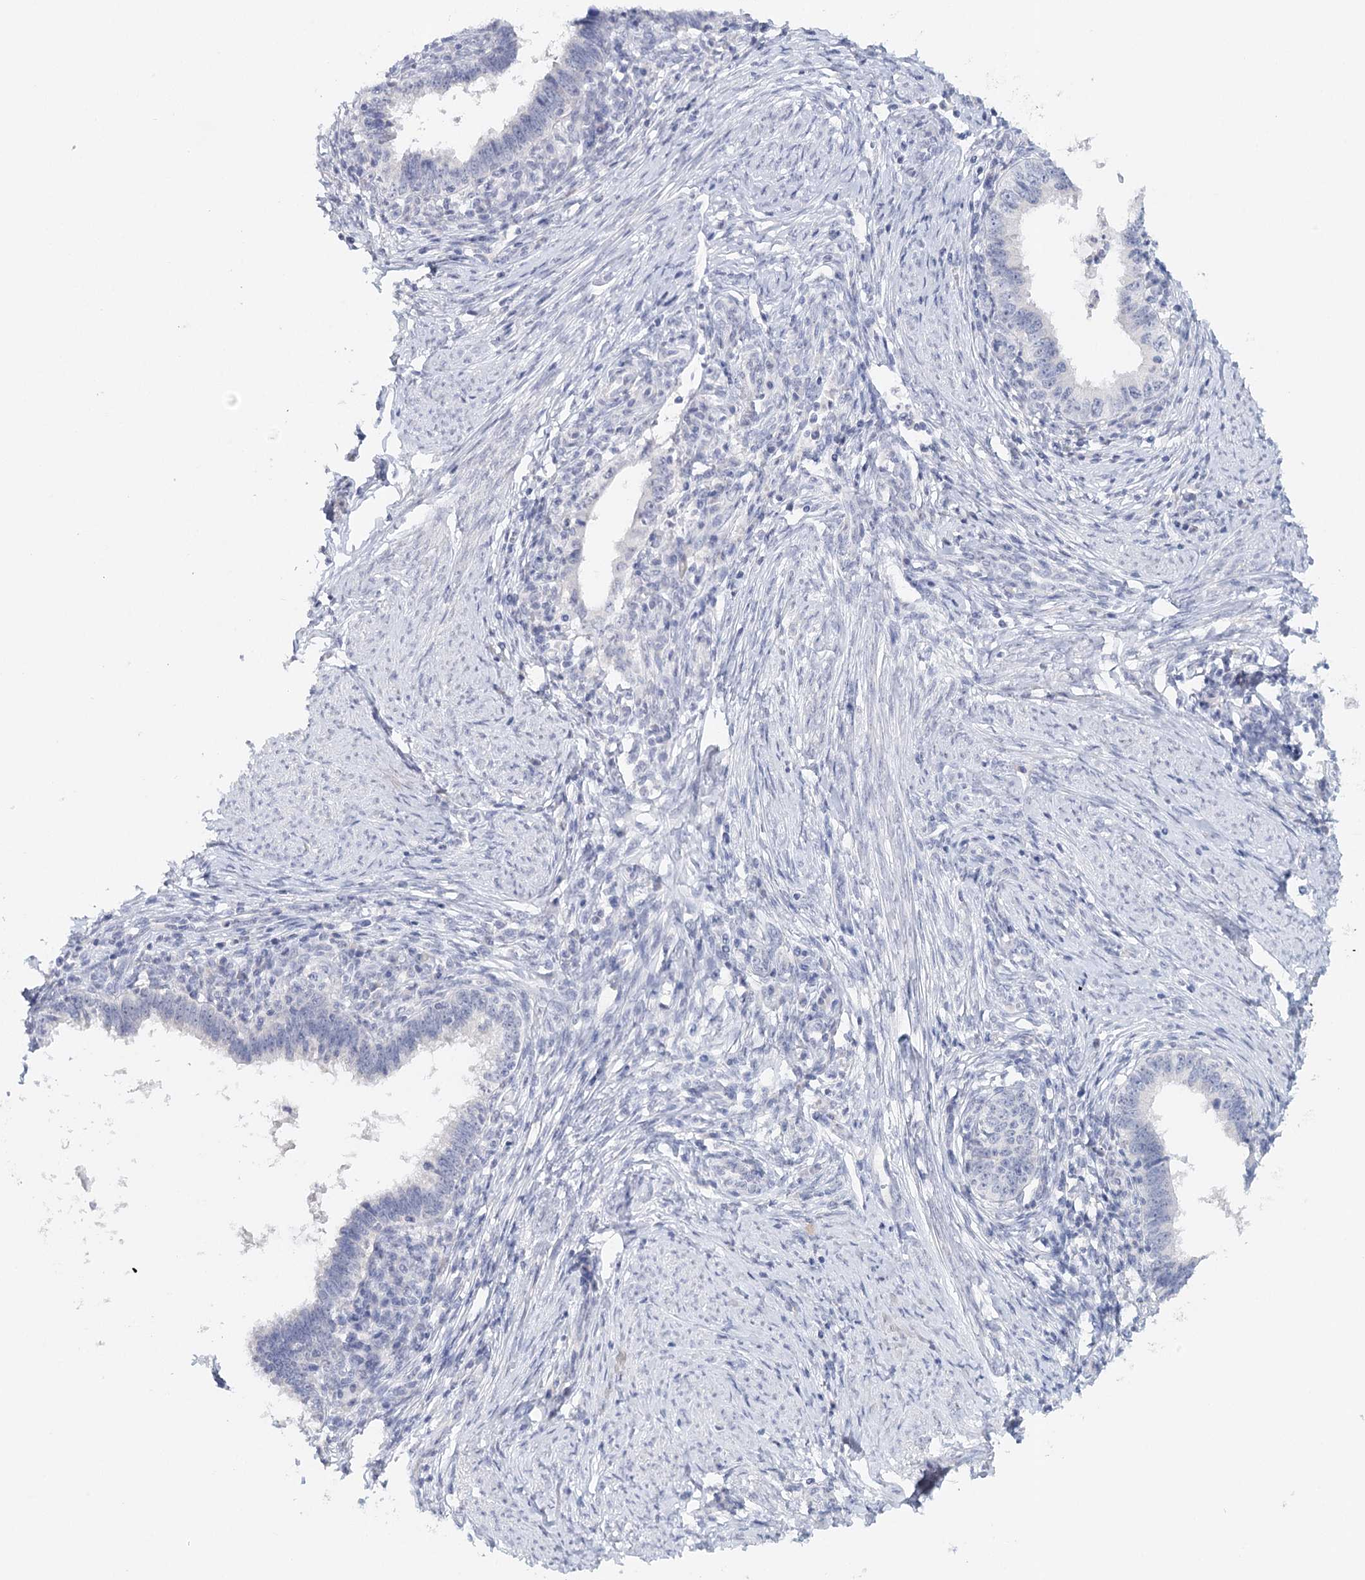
{"staining": {"intensity": "negative", "quantity": "none", "location": "none"}, "tissue": "cervical cancer", "cell_type": "Tumor cells", "image_type": "cancer", "snomed": [{"axis": "morphology", "description": "Adenocarcinoma, NOS"}, {"axis": "topography", "description": "Cervix"}], "caption": "Tumor cells are negative for brown protein staining in cervical adenocarcinoma. (Immunohistochemistry (ihc), brightfield microscopy, high magnification).", "gene": "HSPA4L", "patient": {"sex": "female", "age": 36}}